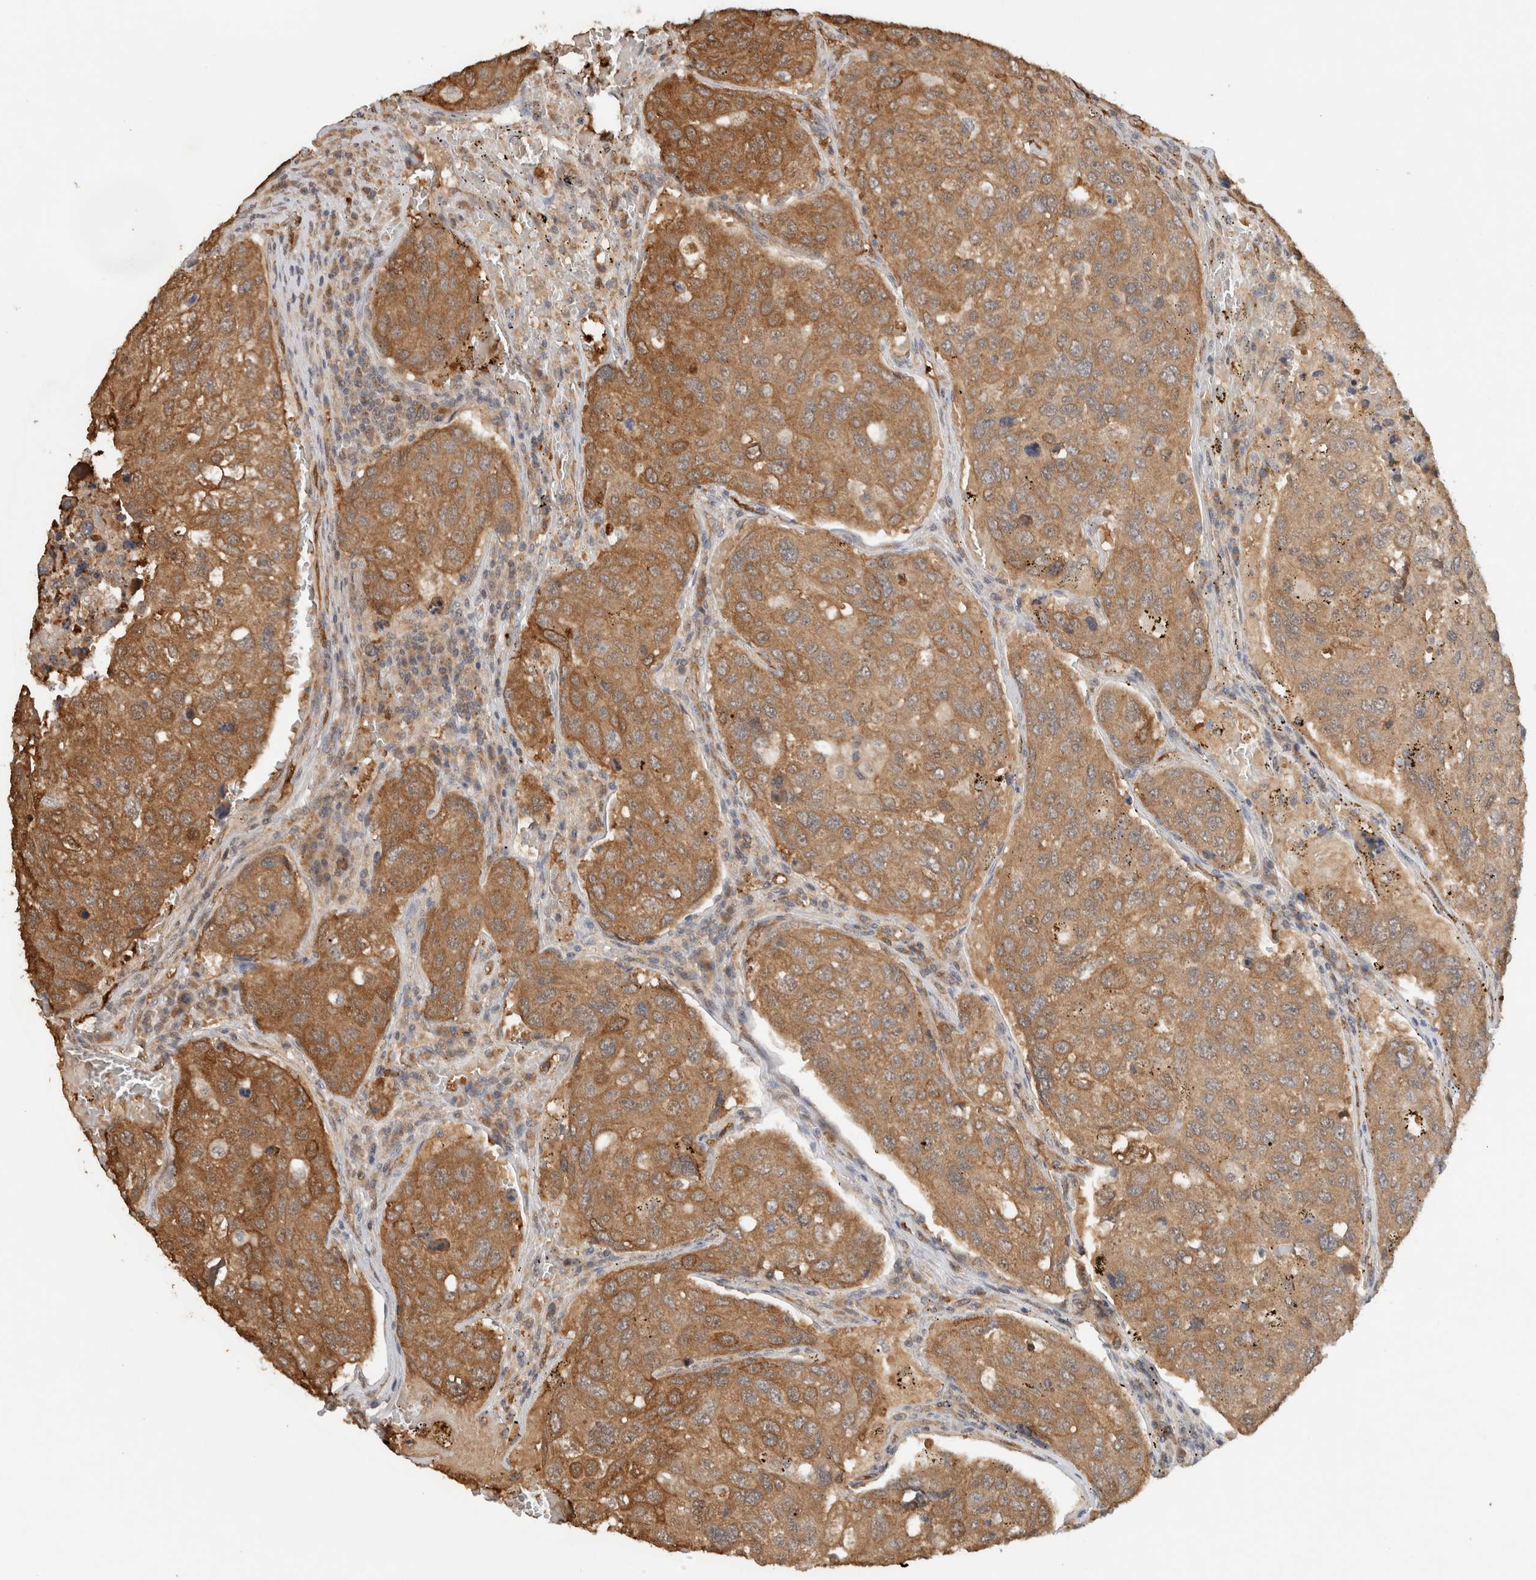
{"staining": {"intensity": "moderate", "quantity": ">75%", "location": "cytoplasmic/membranous"}, "tissue": "urothelial cancer", "cell_type": "Tumor cells", "image_type": "cancer", "snomed": [{"axis": "morphology", "description": "Urothelial carcinoma, High grade"}, {"axis": "topography", "description": "Lymph node"}, {"axis": "topography", "description": "Urinary bladder"}], "caption": "Tumor cells display medium levels of moderate cytoplasmic/membranous staining in approximately >75% of cells in urothelial cancer.", "gene": "CA13", "patient": {"sex": "male", "age": 51}}